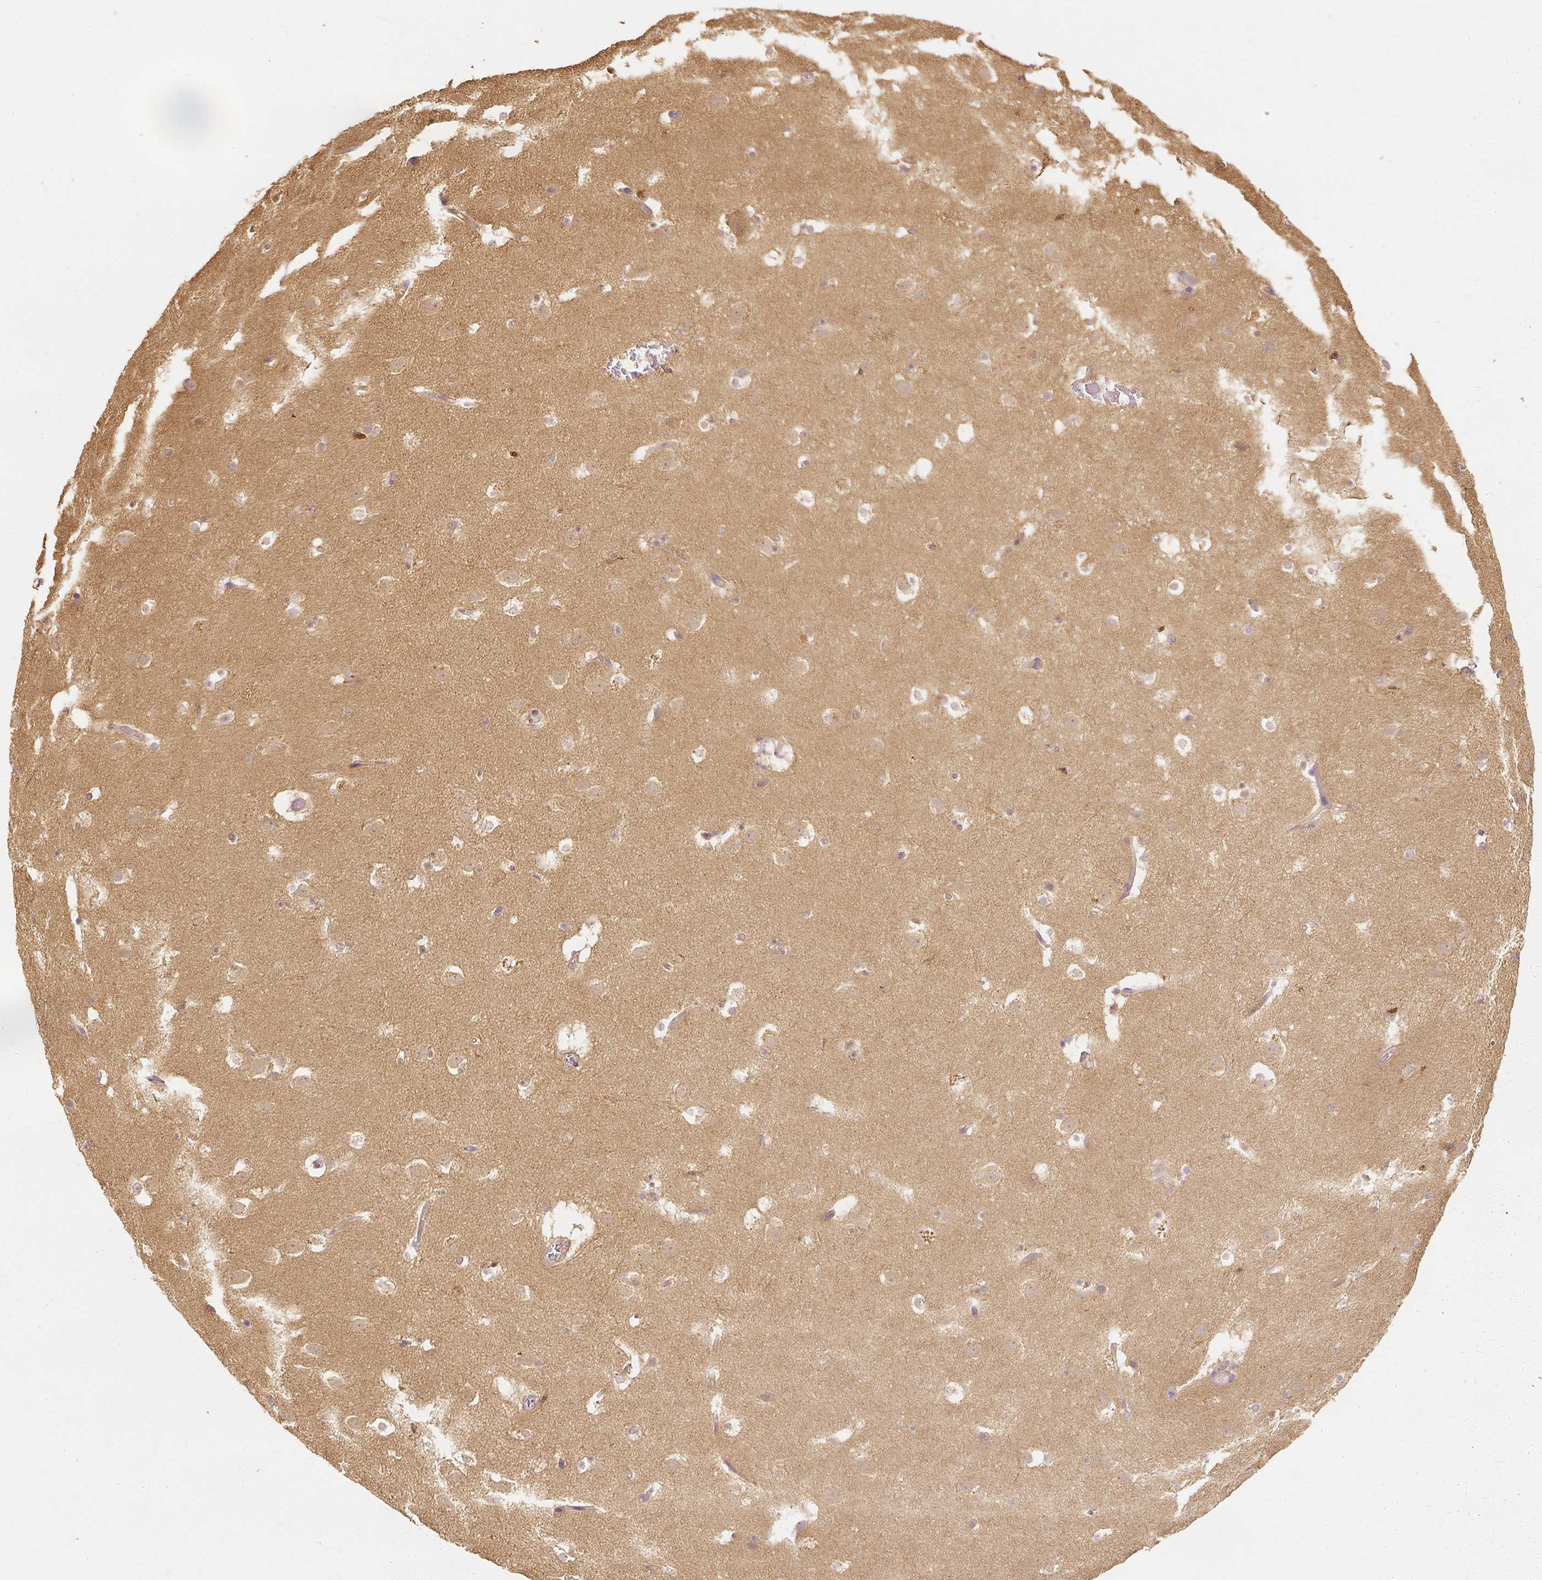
{"staining": {"intensity": "weak", "quantity": "<25%", "location": "cytoplasmic/membranous"}, "tissue": "caudate", "cell_type": "Glial cells", "image_type": "normal", "snomed": [{"axis": "morphology", "description": "Normal tissue, NOS"}, {"axis": "topography", "description": "Lateral ventricle wall"}], "caption": "The image exhibits no significant expression in glial cells of caudate.", "gene": "GNAQ", "patient": {"sex": "male", "age": 37}}